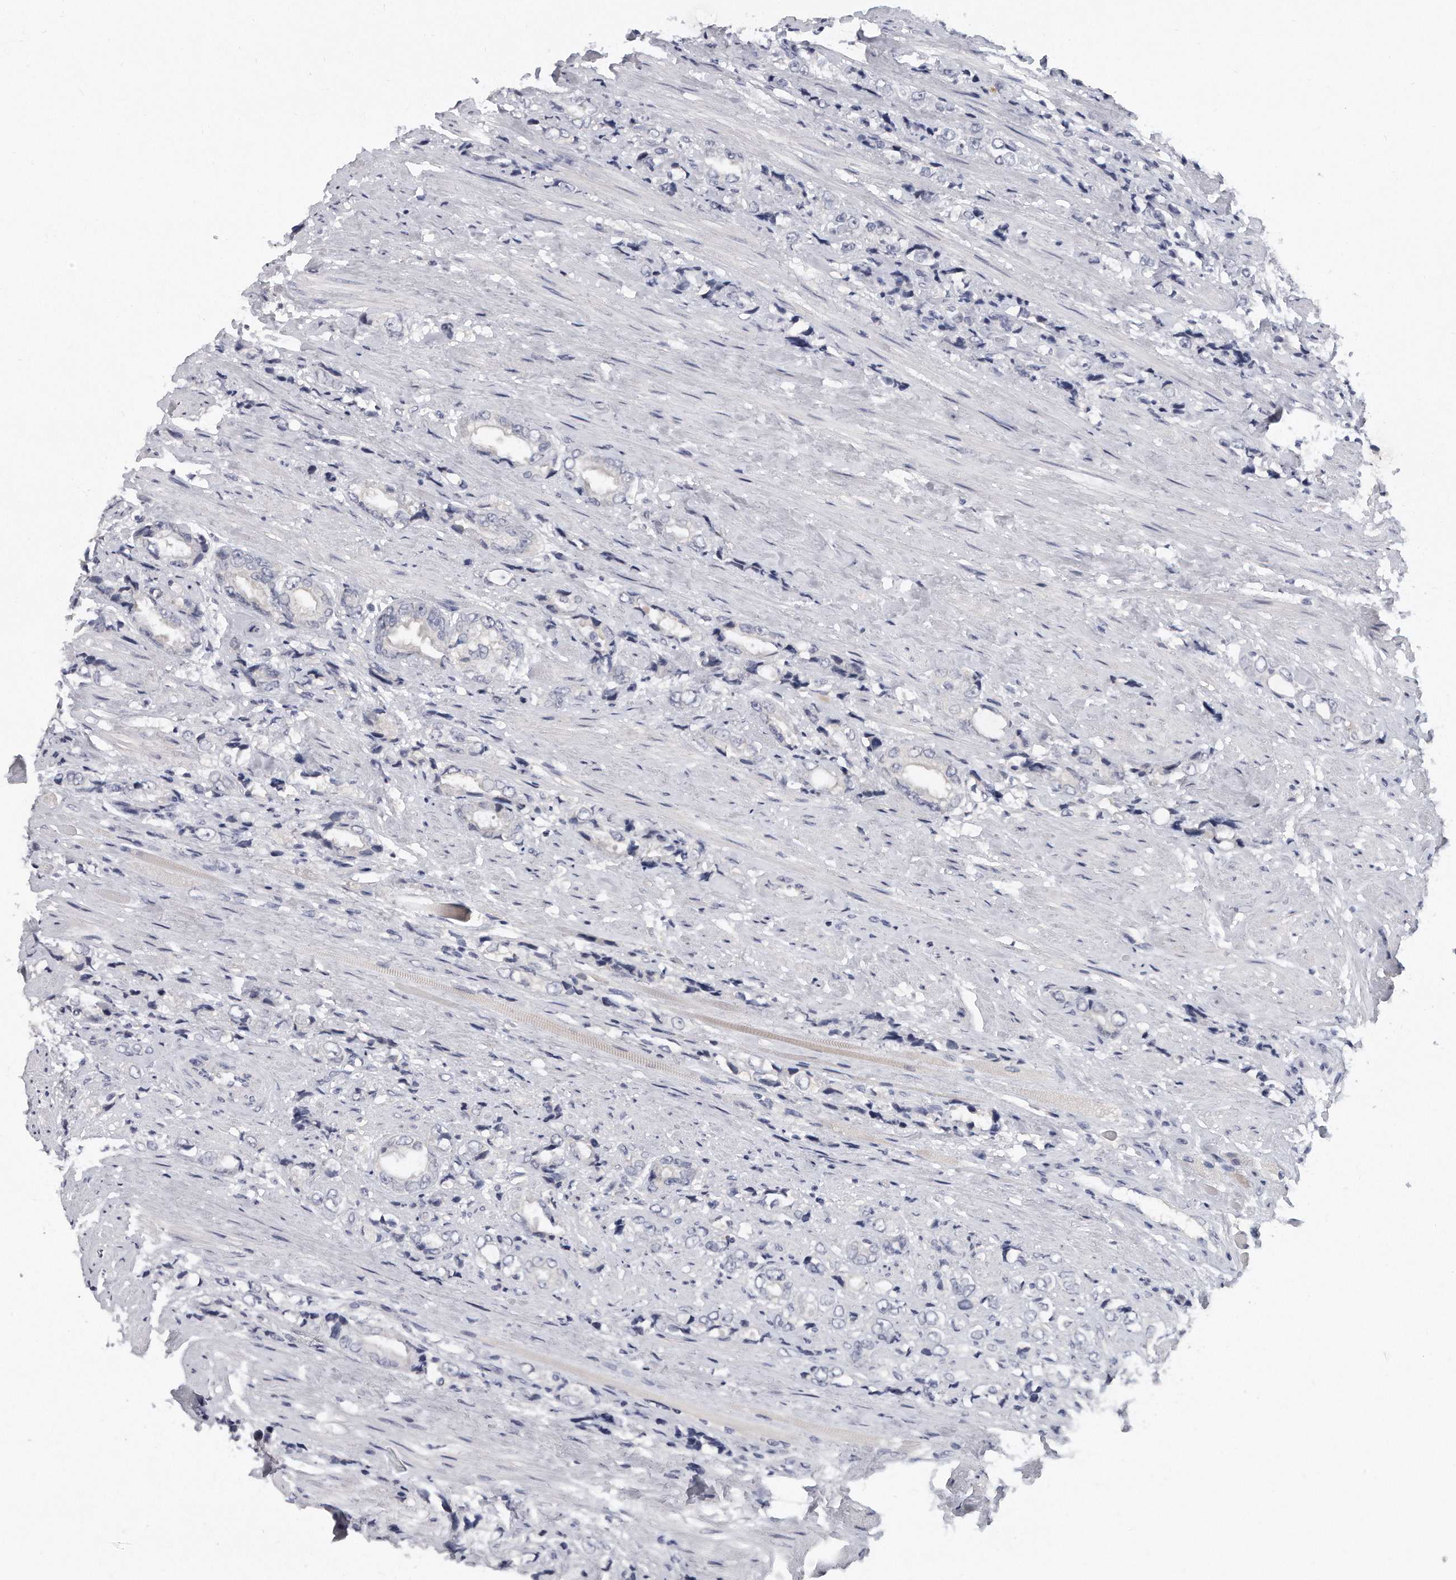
{"staining": {"intensity": "negative", "quantity": "none", "location": "none"}, "tissue": "prostate cancer", "cell_type": "Tumor cells", "image_type": "cancer", "snomed": [{"axis": "morphology", "description": "Adenocarcinoma, High grade"}, {"axis": "topography", "description": "Prostate"}], "caption": "Tumor cells are negative for protein expression in human high-grade adenocarcinoma (prostate).", "gene": "KLHL7", "patient": {"sex": "male", "age": 61}}